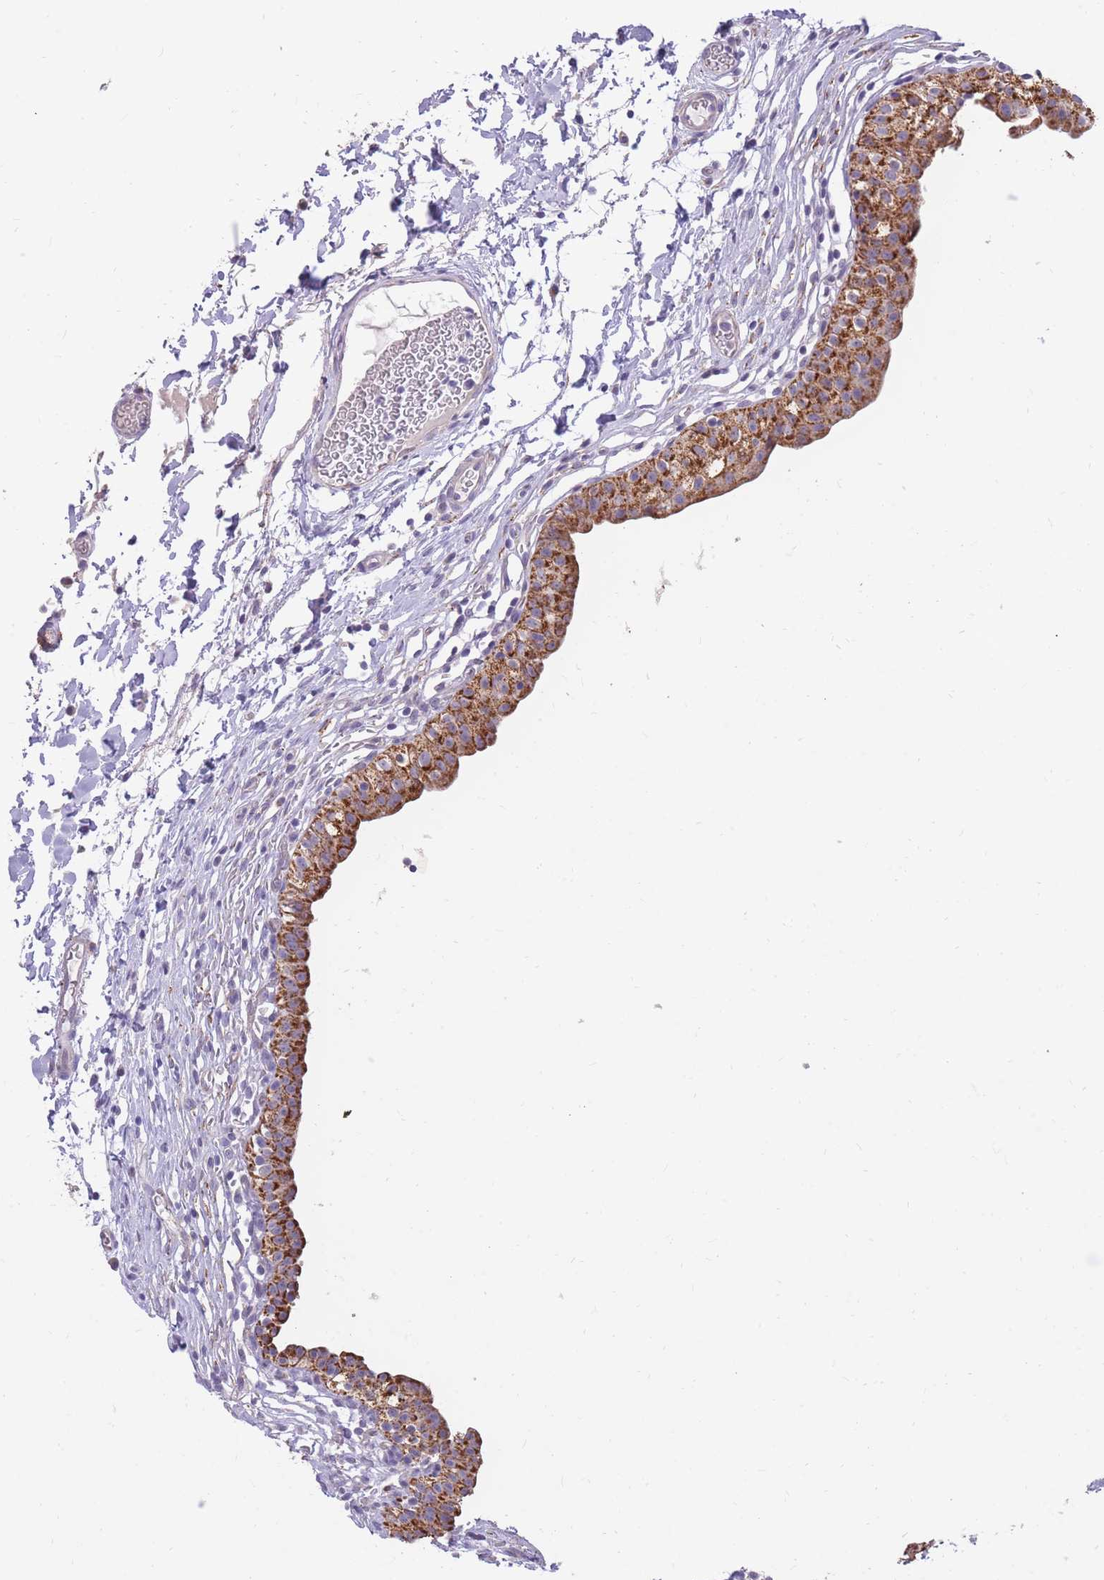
{"staining": {"intensity": "strong", "quantity": ">75%", "location": "cytoplasmic/membranous"}, "tissue": "urinary bladder", "cell_type": "Urothelial cells", "image_type": "normal", "snomed": [{"axis": "morphology", "description": "Normal tissue, NOS"}, {"axis": "topography", "description": "Urinary bladder"}, {"axis": "topography", "description": "Peripheral nerve tissue"}], "caption": "Urinary bladder stained with DAB immunohistochemistry reveals high levels of strong cytoplasmic/membranous expression in about >75% of urothelial cells.", "gene": "RNF170", "patient": {"sex": "male", "age": 55}}